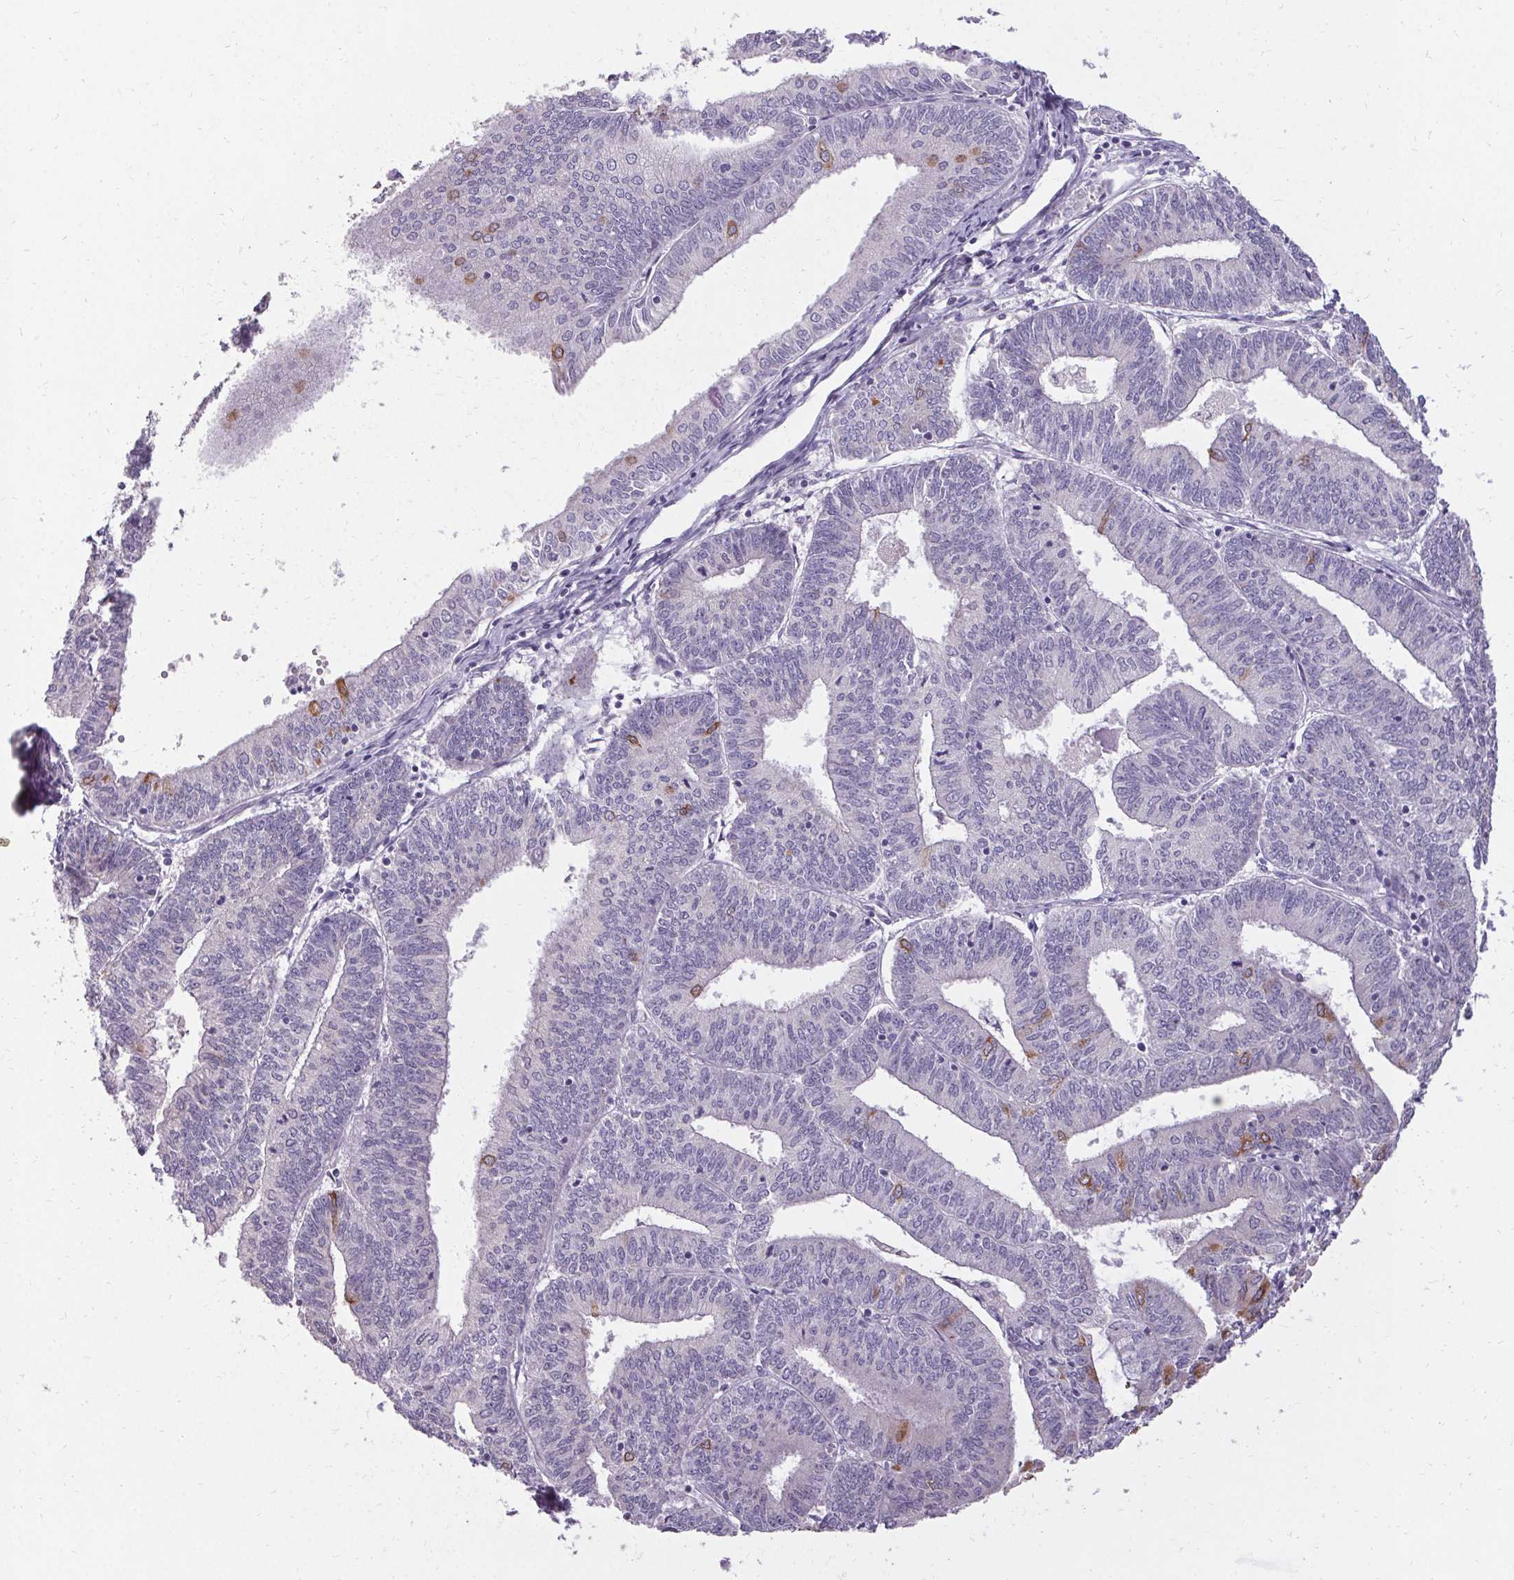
{"staining": {"intensity": "weak", "quantity": "<25%", "location": "cytoplasmic/membranous"}, "tissue": "endometrial cancer", "cell_type": "Tumor cells", "image_type": "cancer", "snomed": [{"axis": "morphology", "description": "Adenocarcinoma, NOS"}, {"axis": "topography", "description": "Endometrium"}], "caption": "Micrograph shows no protein positivity in tumor cells of endometrial adenocarcinoma tissue.", "gene": "HSD17B3", "patient": {"sex": "female", "age": 61}}